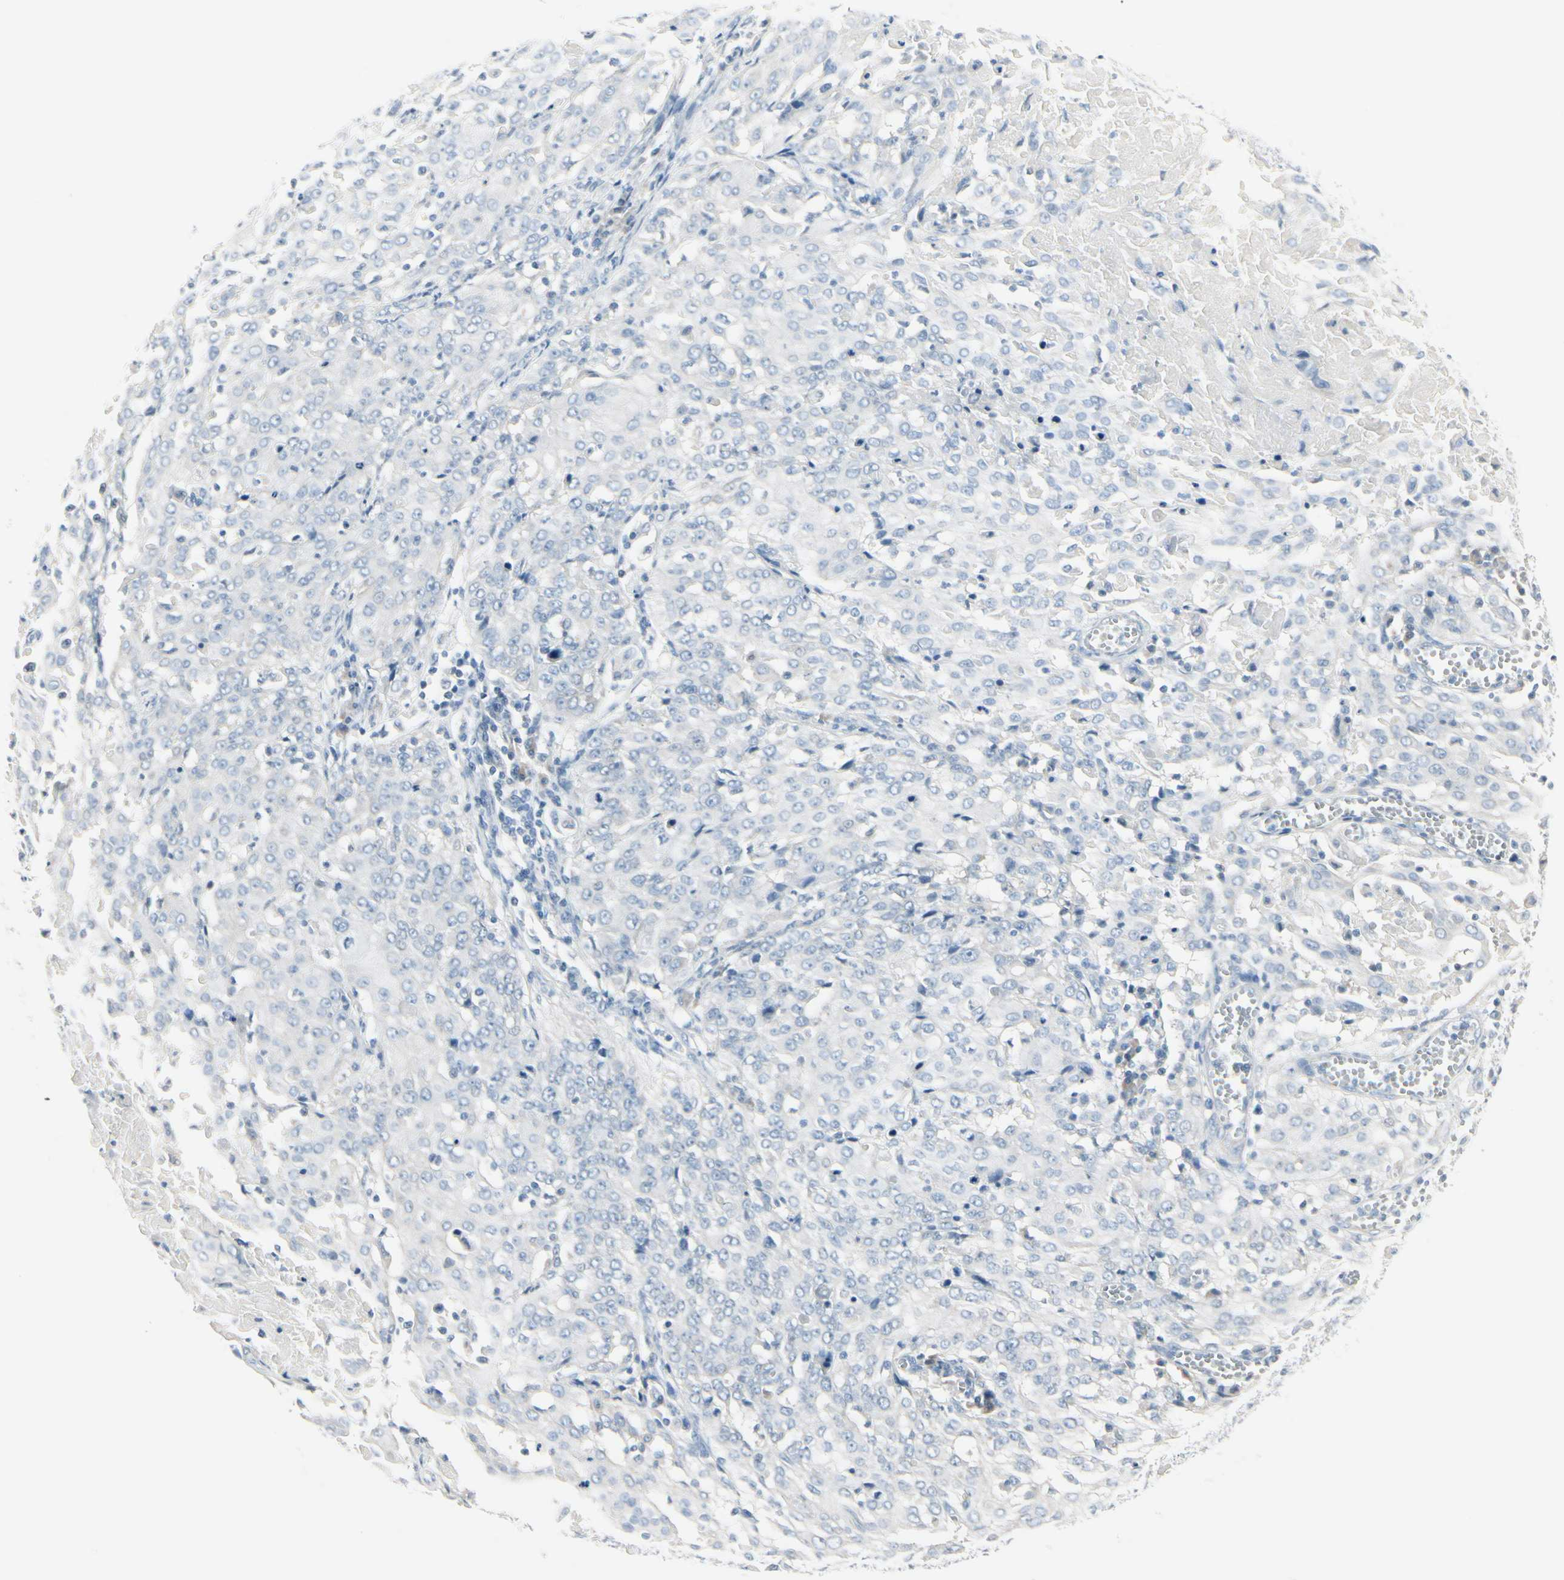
{"staining": {"intensity": "negative", "quantity": "none", "location": "none"}, "tissue": "cervical cancer", "cell_type": "Tumor cells", "image_type": "cancer", "snomed": [{"axis": "morphology", "description": "Squamous cell carcinoma, NOS"}, {"axis": "topography", "description": "Cervix"}], "caption": "DAB (3,3'-diaminobenzidine) immunohistochemical staining of cervical cancer (squamous cell carcinoma) exhibits no significant positivity in tumor cells.", "gene": "CDHR5", "patient": {"sex": "female", "age": 39}}